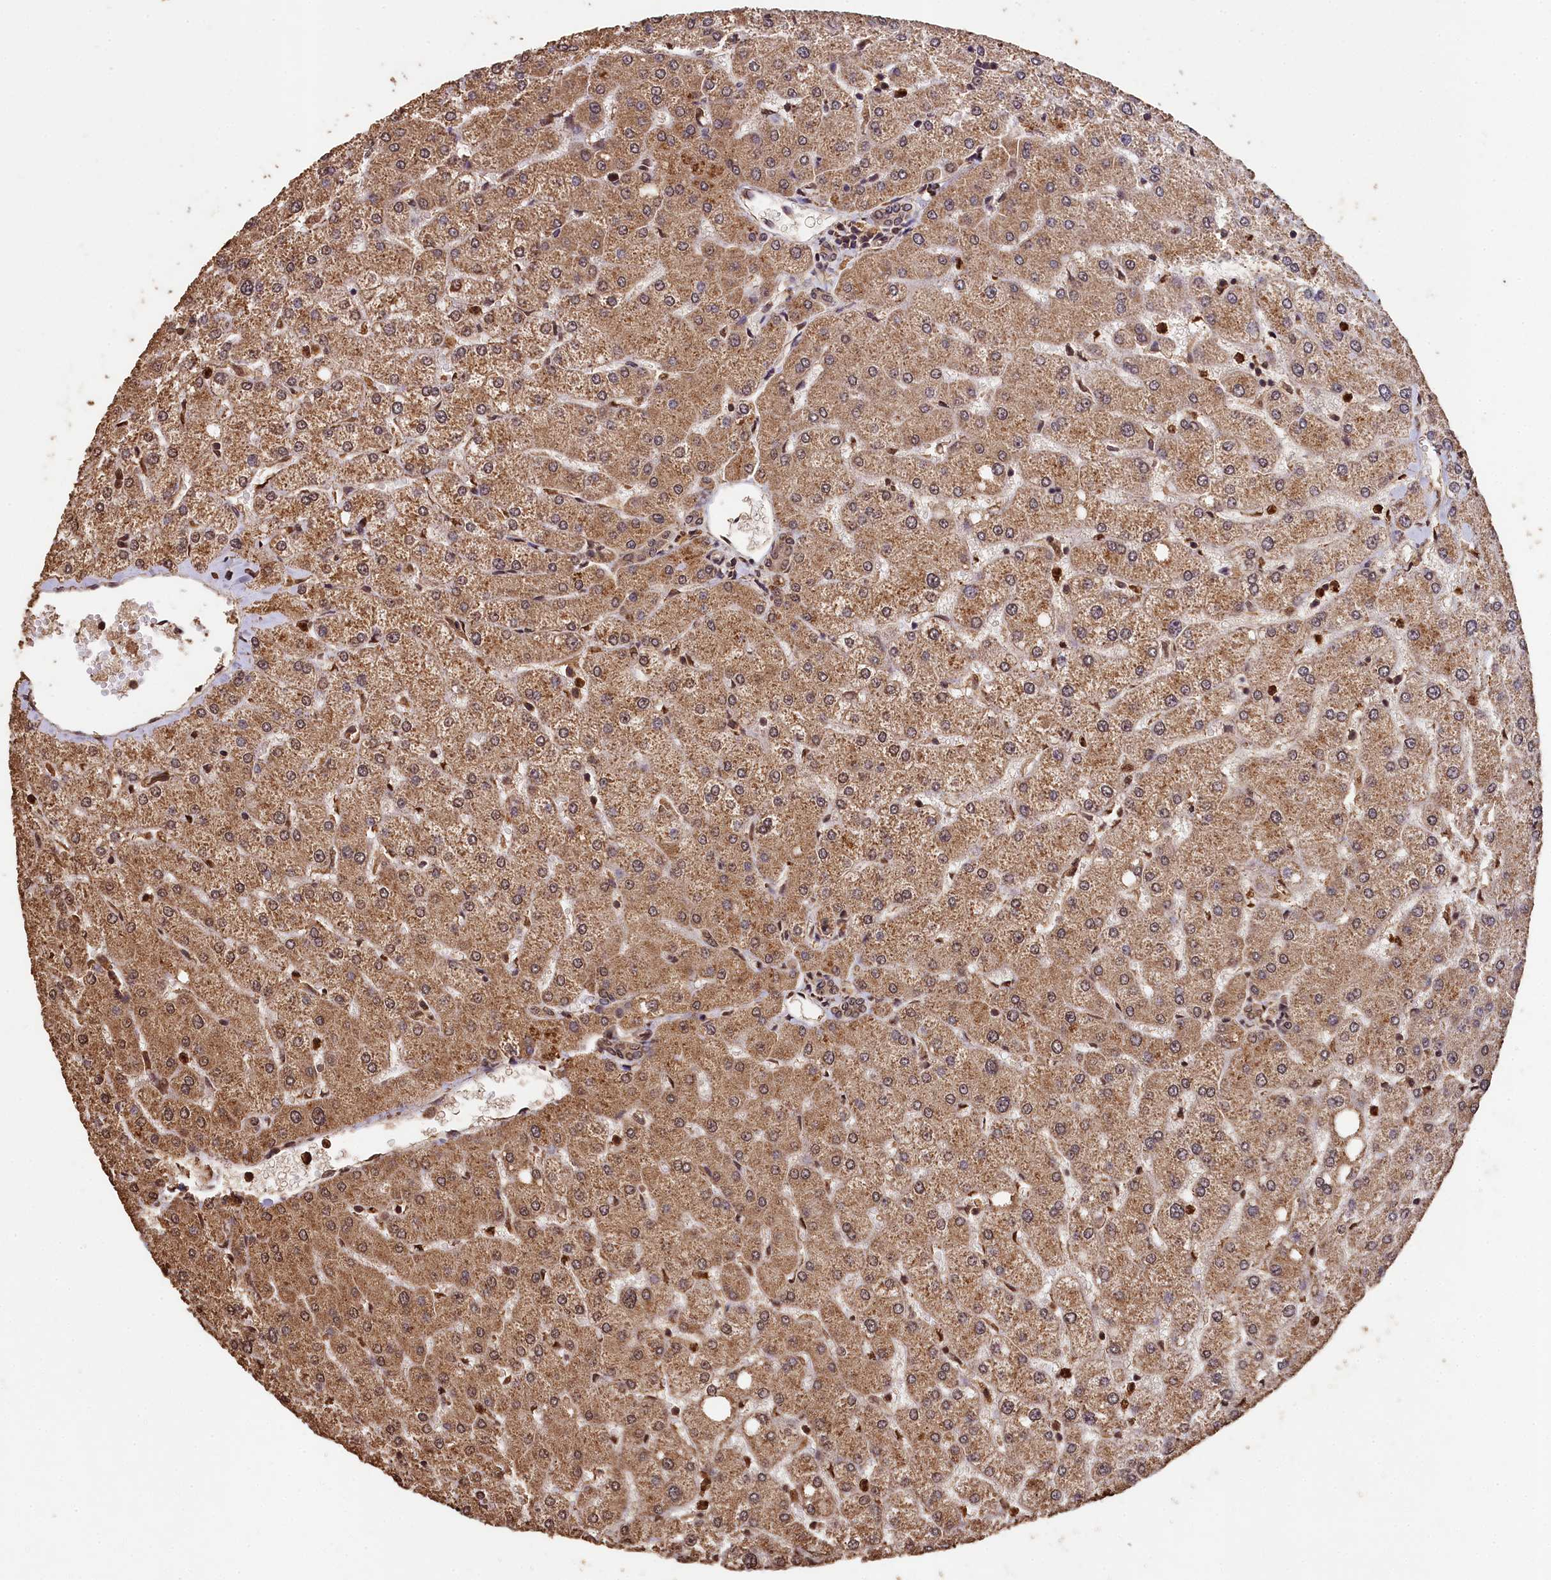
{"staining": {"intensity": "moderate", "quantity": ">75%", "location": "cytoplasmic/membranous"}, "tissue": "liver", "cell_type": "Cholangiocytes", "image_type": "normal", "snomed": [{"axis": "morphology", "description": "Normal tissue, NOS"}, {"axis": "topography", "description": "Liver"}], "caption": "Immunohistochemistry staining of normal liver, which reveals medium levels of moderate cytoplasmic/membranous expression in about >75% of cholangiocytes indicating moderate cytoplasmic/membranous protein positivity. The staining was performed using DAB (brown) for protein detection and nuclei were counterstained in hematoxylin (blue).", "gene": "CEP57L1", "patient": {"sex": "female", "age": 54}}